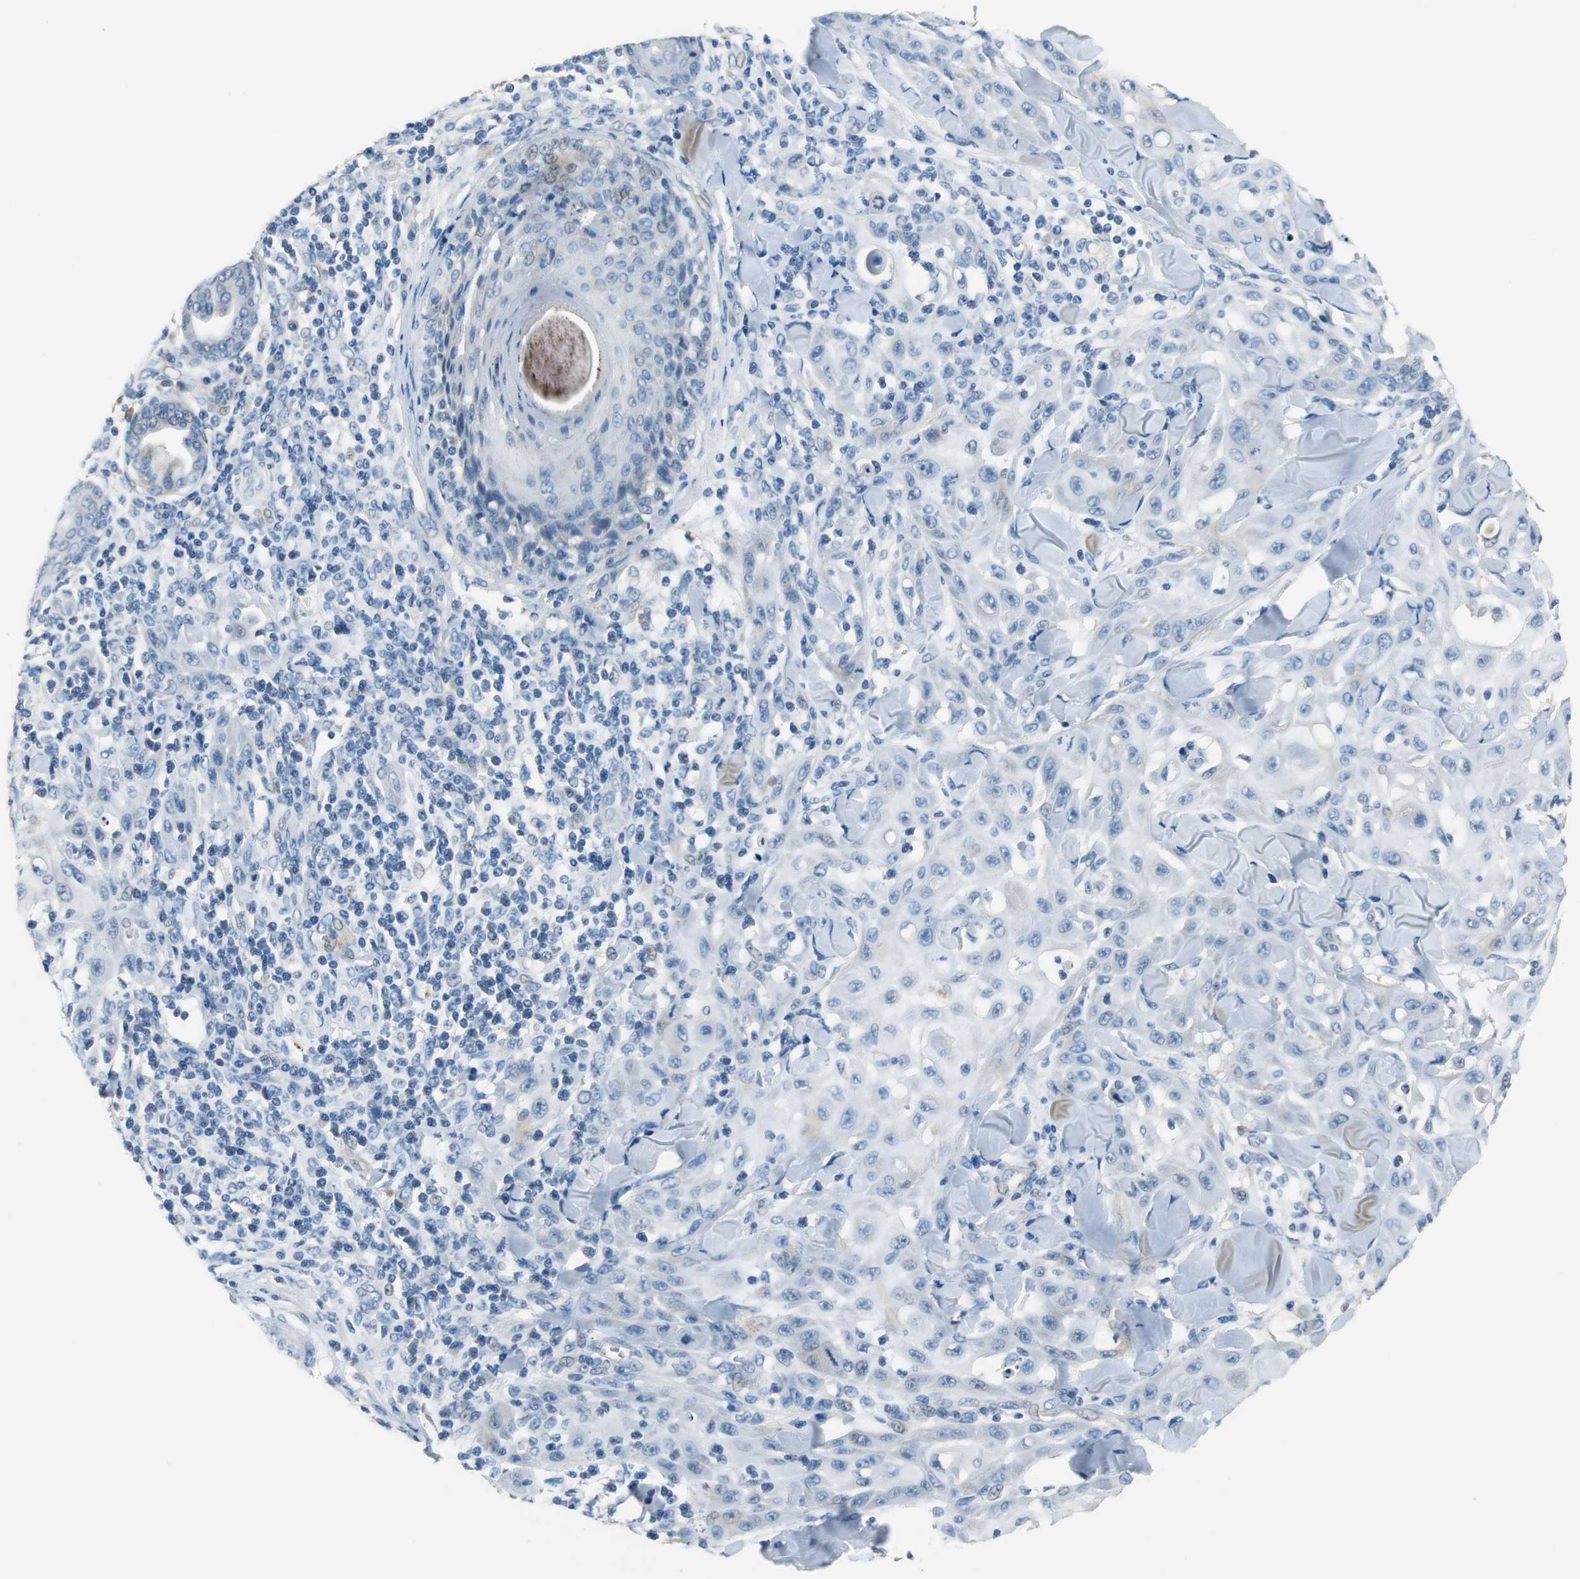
{"staining": {"intensity": "negative", "quantity": "none", "location": "none"}, "tissue": "skin cancer", "cell_type": "Tumor cells", "image_type": "cancer", "snomed": [{"axis": "morphology", "description": "Squamous cell carcinoma, NOS"}, {"axis": "topography", "description": "Skin"}], "caption": "IHC image of neoplastic tissue: human squamous cell carcinoma (skin) stained with DAB demonstrates no significant protein staining in tumor cells.", "gene": "MTIF2", "patient": {"sex": "male", "age": 24}}